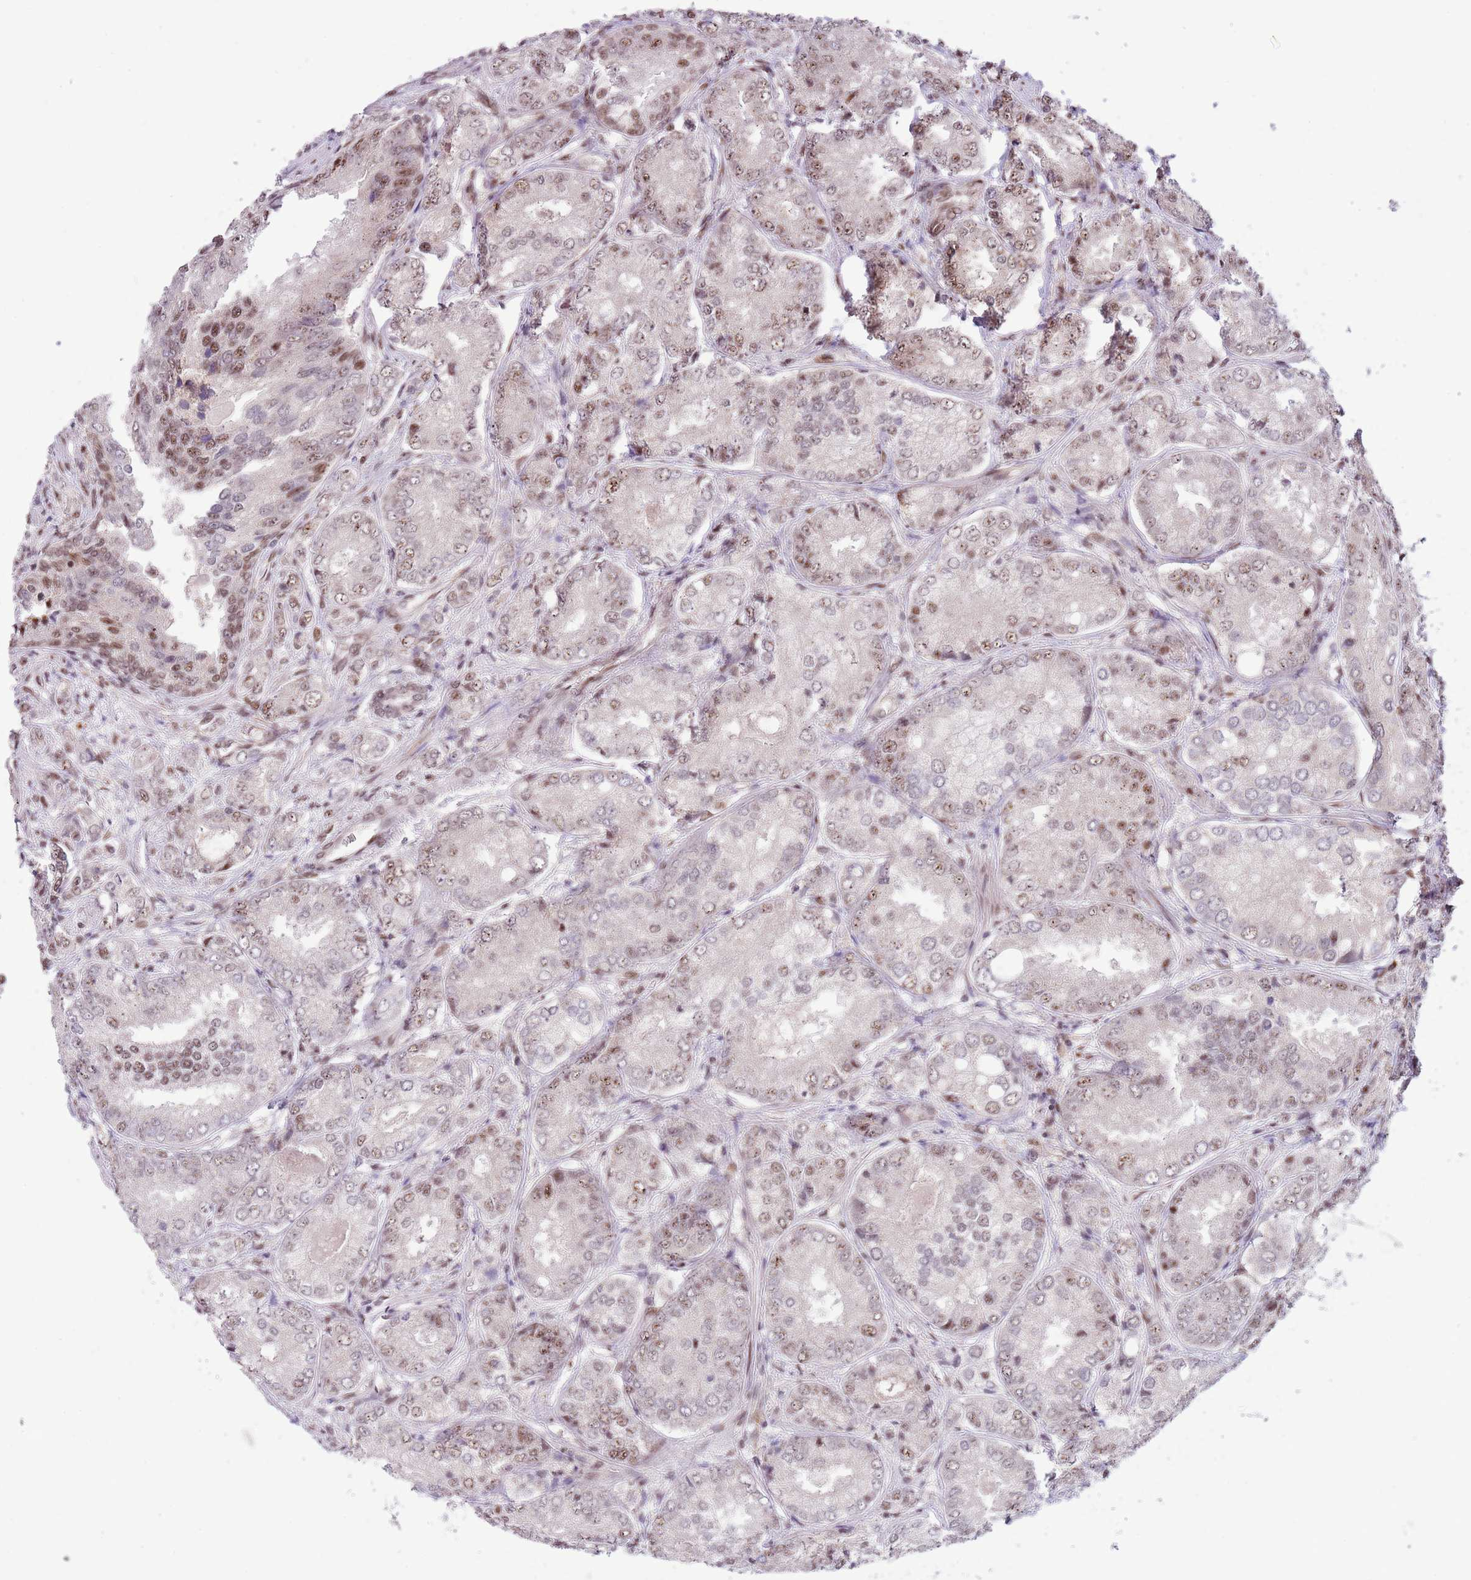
{"staining": {"intensity": "moderate", "quantity": ">75%", "location": "nuclear"}, "tissue": "prostate cancer", "cell_type": "Tumor cells", "image_type": "cancer", "snomed": [{"axis": "morphology", "description": "Adenocarcinoma, High grade"}, {"axis": "topography", "description": "Prostate"}], "caption": "Tumor cells display medium levels of moderate nuclear expression in about >75% of cells in prostate cancer.", "gene": "SIPA1L3", "patient": {"sex": "male", "age": 63}}